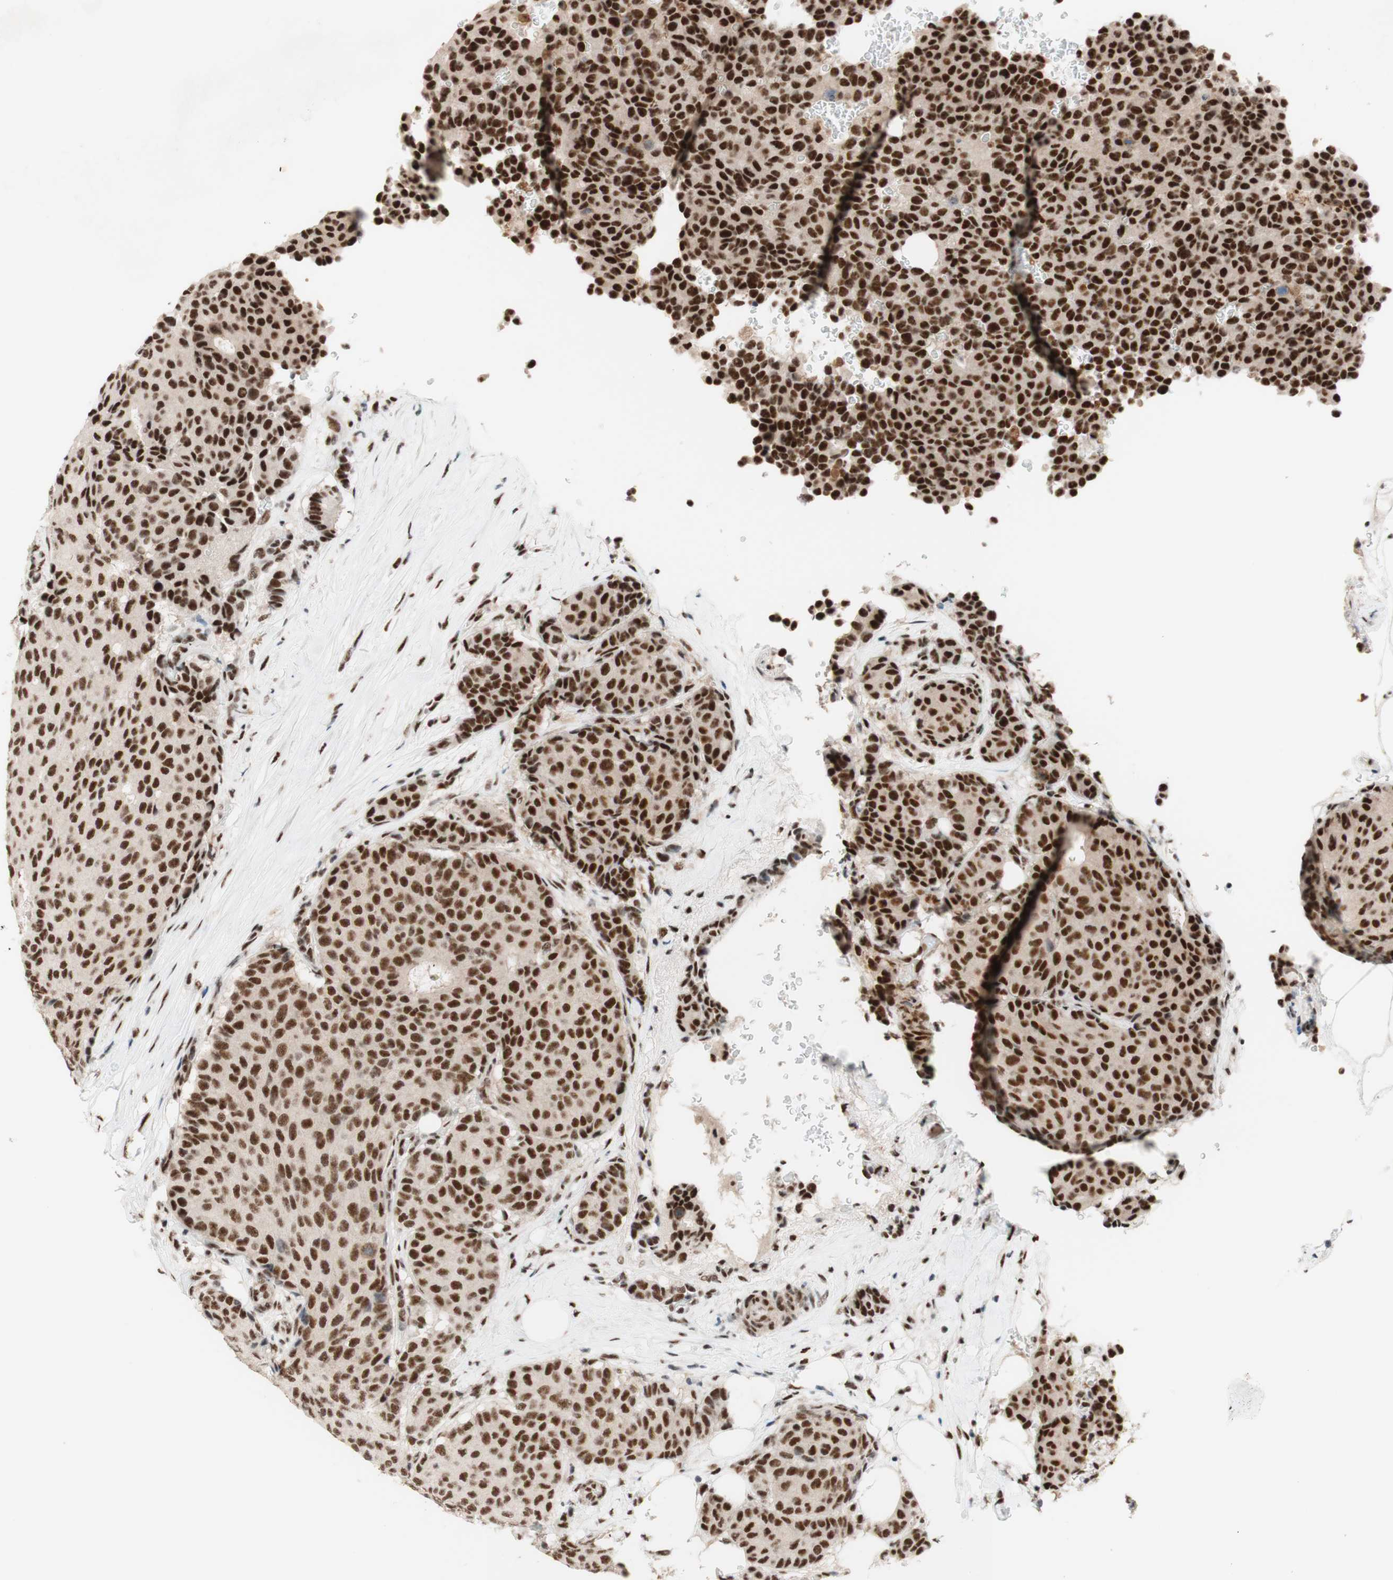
{"staining": {"intensity": "strong", "quantity": ">75%", "location": "nuclear"}, "tissue": "breast cancer", "cell_type": "Tumor cells", "image_type": "cancer", "snomed": [{"axis": "morphology", "description": "Duct carcinoma"}, {"axis": "topography", "description": "Breast"}], "caption": "The photomicrograph demonstrates a brown stain indicating the presence of a protein in the nuclear of tumor cells in infiltrating ductal carcinoma (breast).", "gene": "PRPF19", "patient": {"sex": "female", "age": 75}}